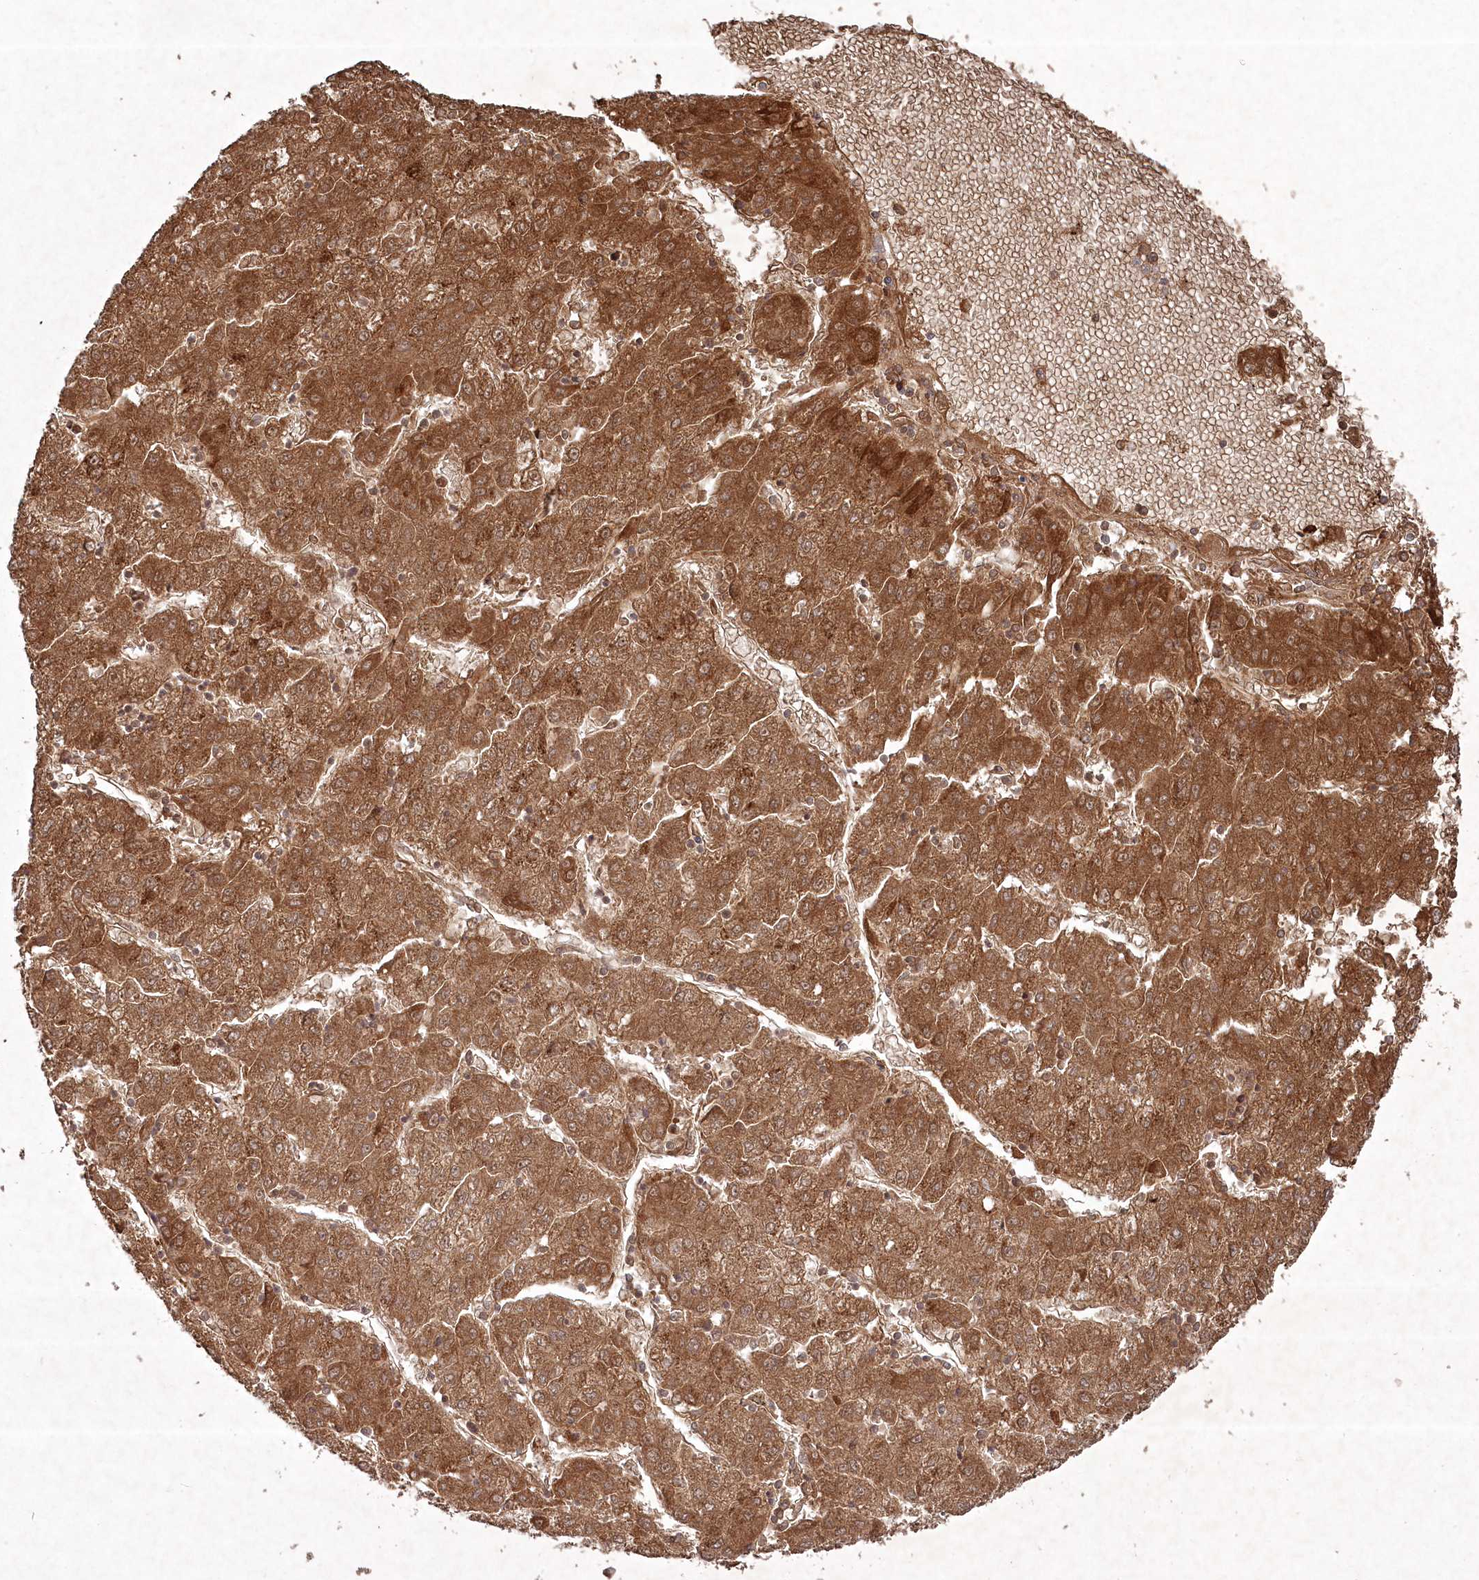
{"staining": {"intensity": "strong", "quantity": ">75%", "location": "cytoplasmic/membranous"}, "tissue": "liver cancer", "cell_type": "Tumor cells", "image_type": "cancer", "snomed": [{"axis": "morphology", "description": "Carcinoma, Hepatocellular, NOS"}, {"axis": "topography", "description": "Liver"}], "caption": "Strong cytoplasmic/membranous expression is seen in about >75% of tumor cells in liver cancer (hepatocellular carcinoma). Nuclei are stained in blue.", "gene": "FBXL17", "patient": {"sex": "male", "age": 72}}